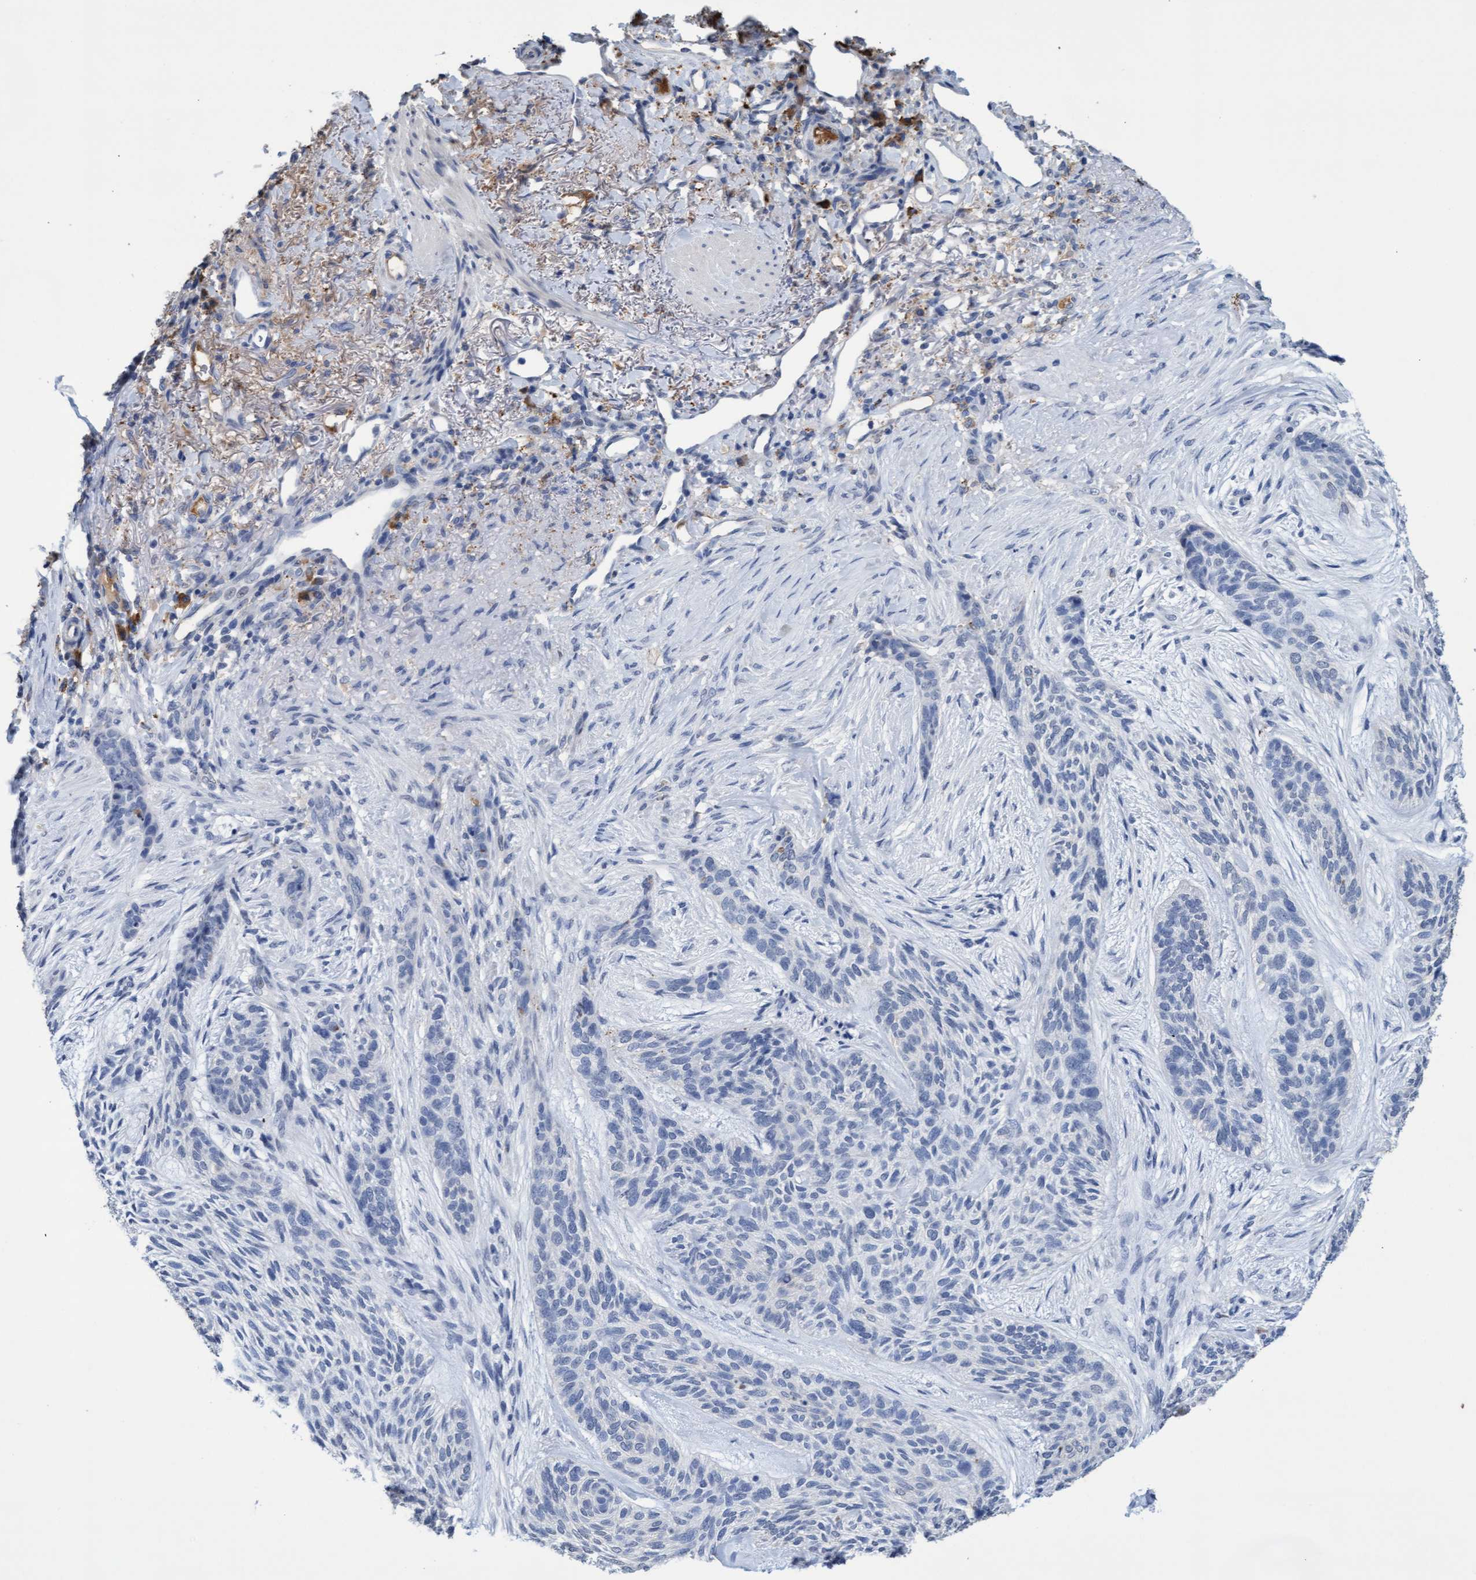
{"staining": {"intensity": "negative", "quantity": "none", "location": "none"}, "tissue": "skin cancer", "cell_type": "Tumor cells", "image_type": "cancer", "snomed": [{"axis": "morphology", "description": "Basal cell carcinoma"}, {"axis": "topography", "description": "Skin"}], "caption": "Tumor cells show no significant protein staining in skin basal cell carcinoma.", "gene": "GPR39", "patient": {"sex": "male", "age": 55}}